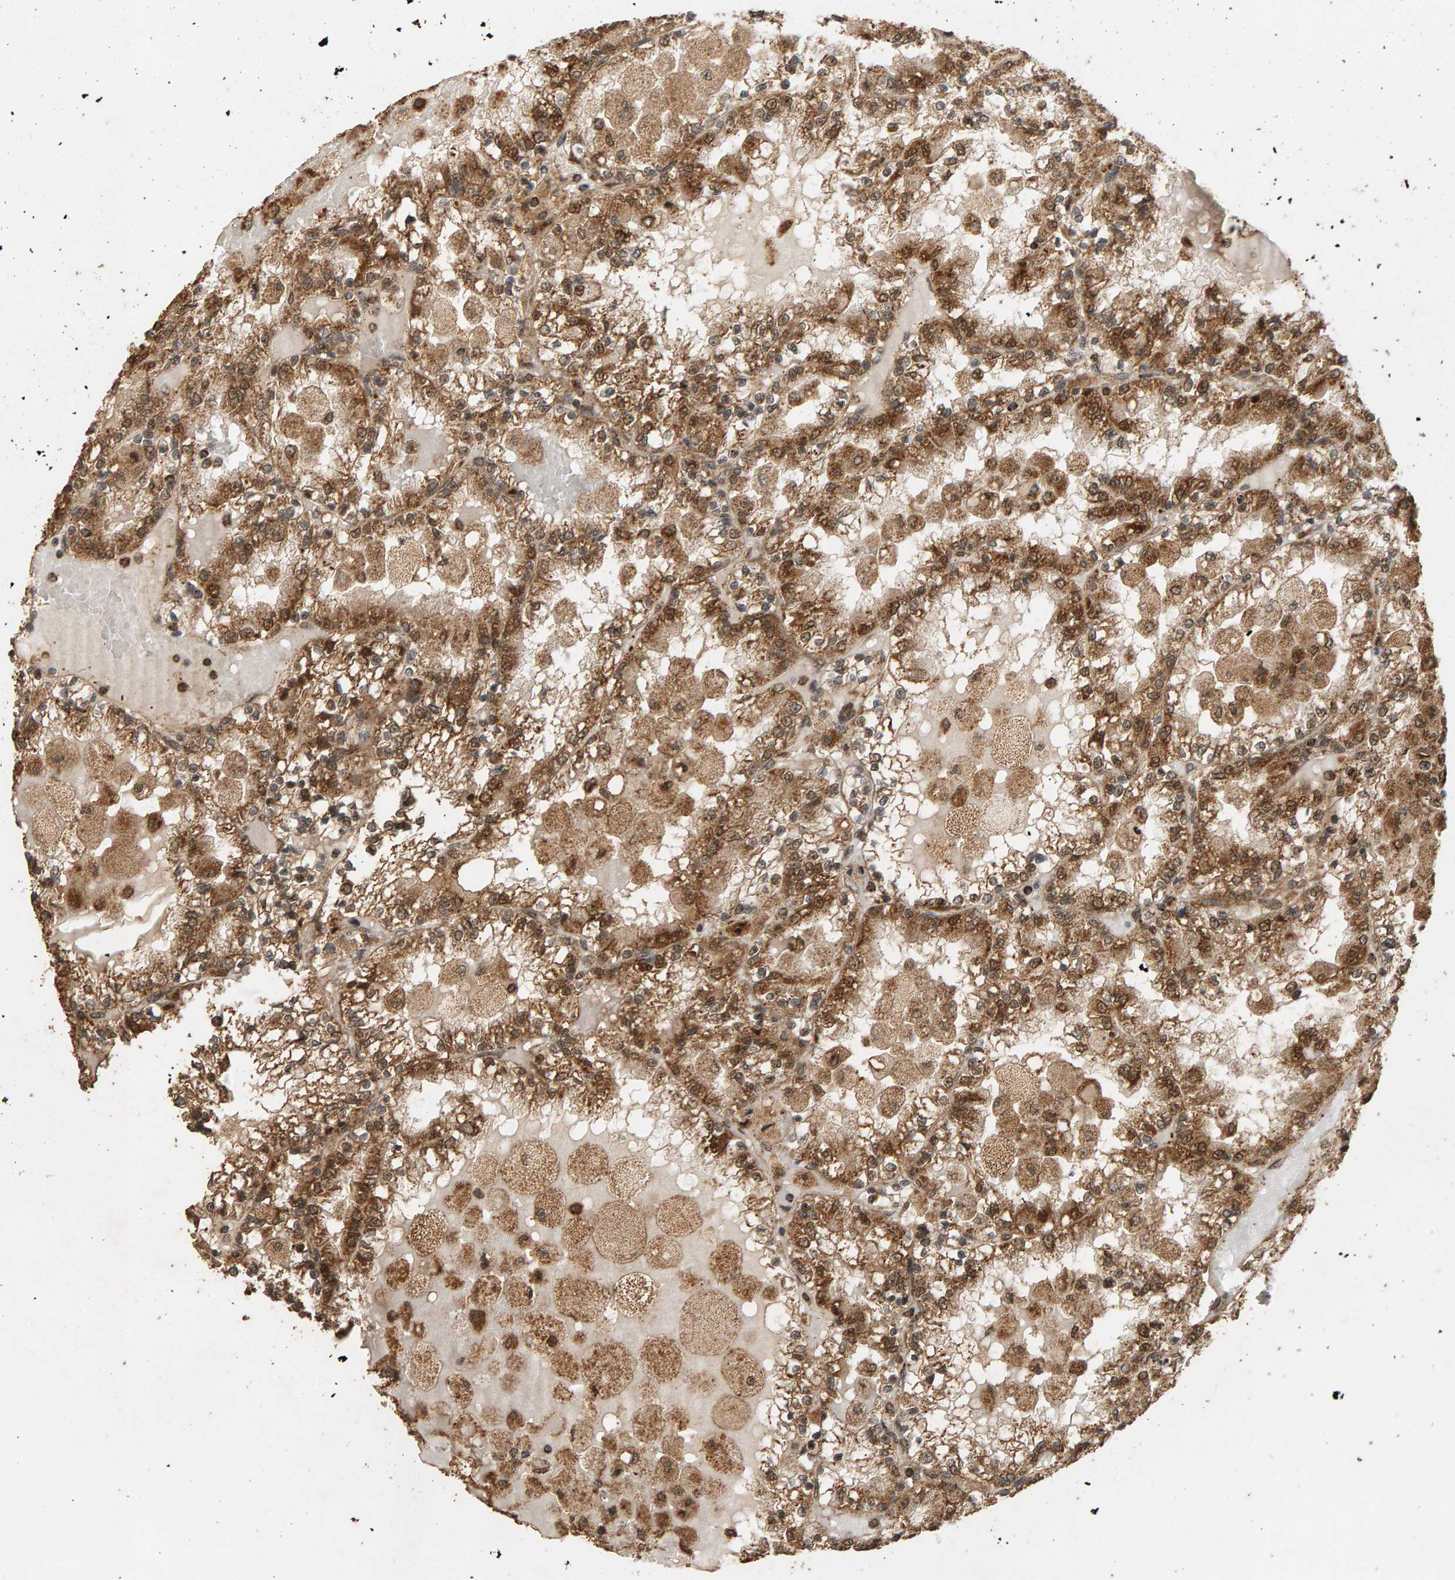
{"staining": {"intensity": "moderate", "quantity": ">75%", "location": "cytoplasmic/membranous,nuclear"}, "tissue": "renal cancer", "cell_type": "Tumor cells", "image_type": "cancer", "snomed": [{"axis": "morphology", "description": "Adenocarcinoma, NOS"}, {"axis": "topography", "description": "Kidney"}], "caption": "Immunohistochemical staining of human renal adenocarcinoma exhibits moderate cytoplasmic/membranous and nuclear protein expression in approximately >75% of tumor cells.", "gene": "GSTK1", "patient": {"sex": "female", "age": 56}}